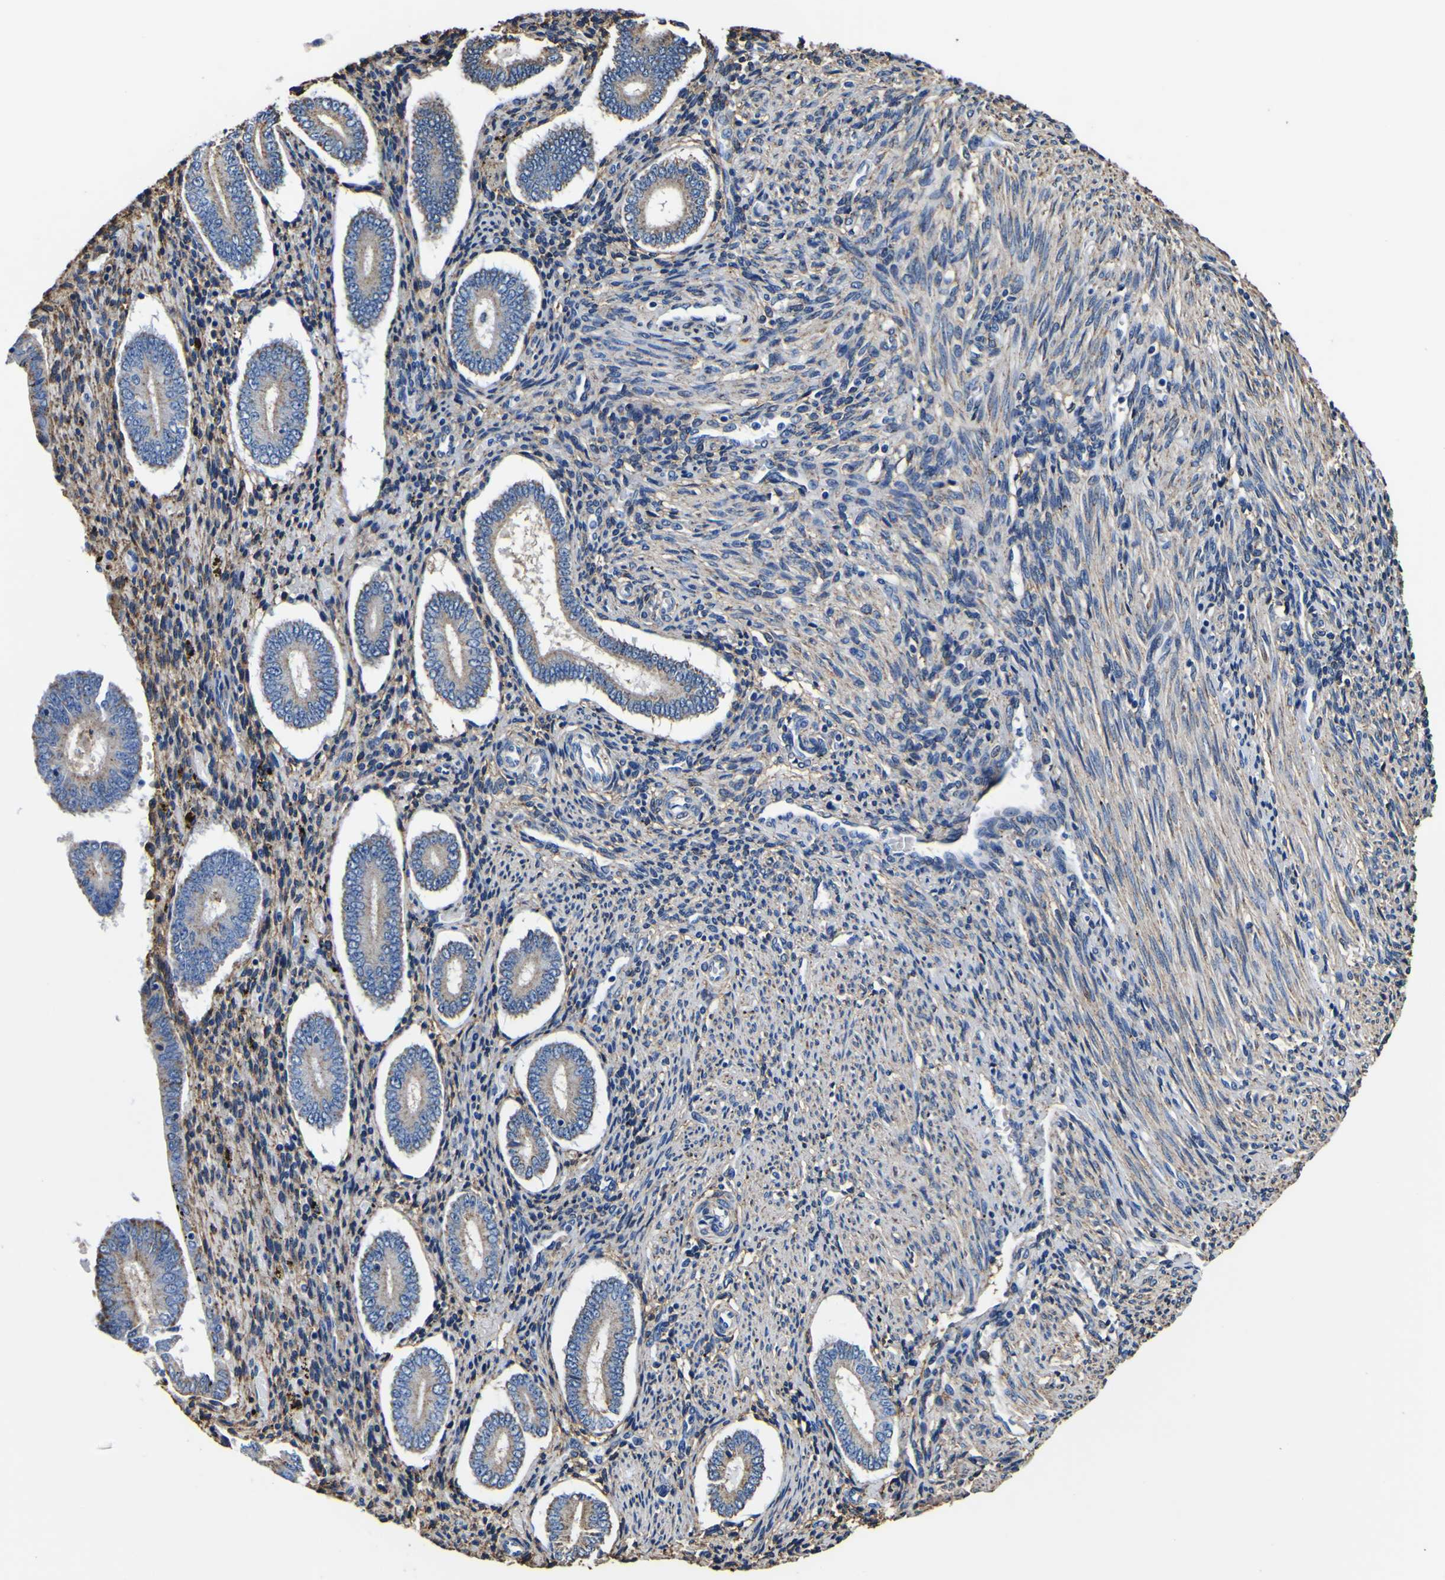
{"staining": {"intensity": "moderate", "quantity": "<25%", "location": "cytoplasmic/membranous"}, "tissue": "endometrium", "cell_type": "Cells in endometrial stroma", "image_type": "normal", "snomed": [{"axis": "morphology", "description": "Normal tissue, NOS"}, {"axis": "topography", "description": "Endometrium"}], "caption": "Protein expression analysis of benign endometrium reveals moderate cytoplasmic/membranous positivity in about <25% of cells in endometrial stroma.", "gene": "PXDN", "patient": {"sex": "female", "age": 42}}